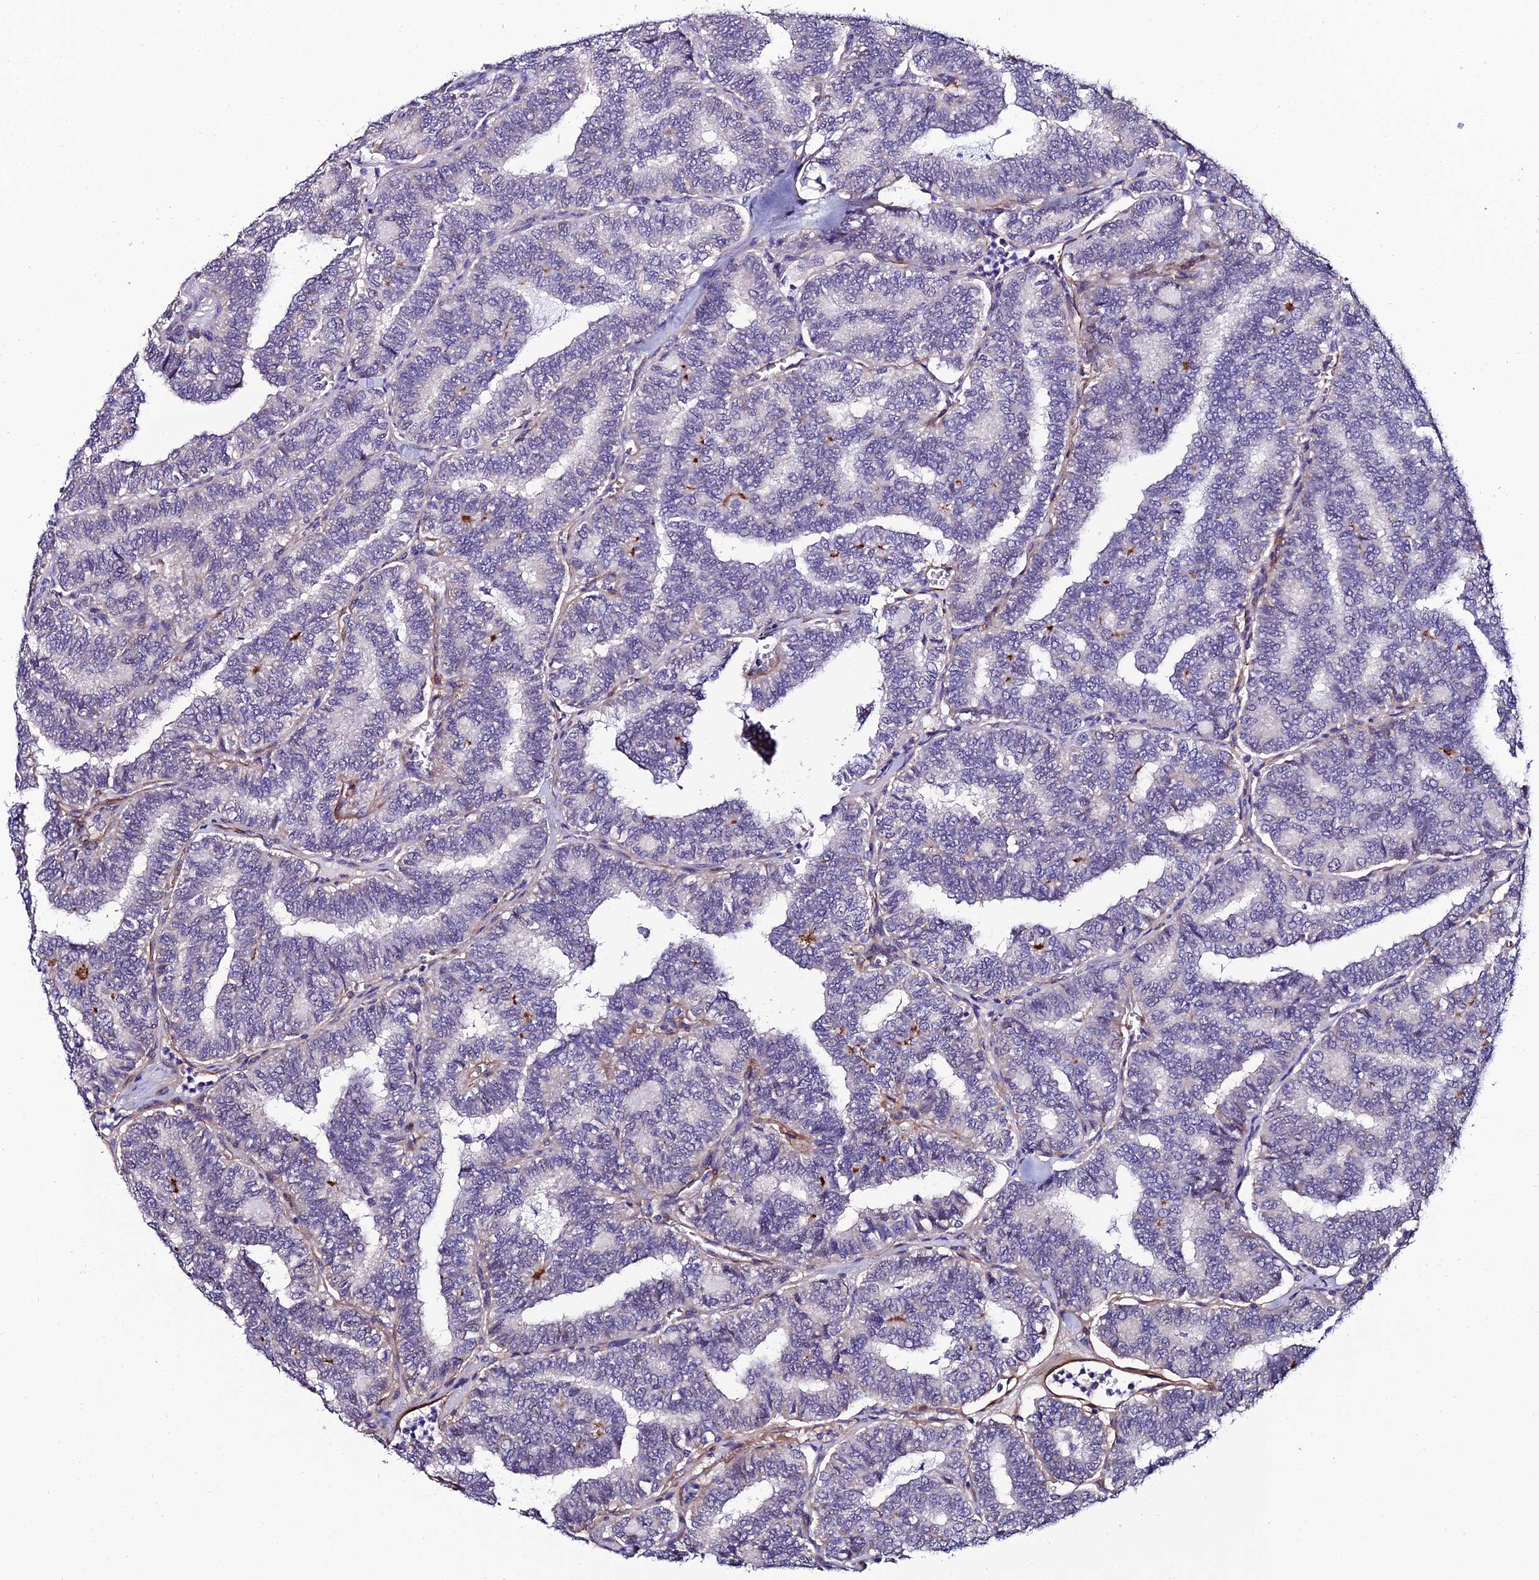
{"staining": {"intensity": "negative", "quantity": "none", "location": "none"}, "tissue": "thyroid cancer", "cell_type": "Tumor cells", "image_type": "cancer", "snomed": [{"axis": "morphology", "description": "Papillary adenocarcinoma, NOS"}, {"axis": "topography", "description": "Thyroid gland"}], "caption": "The histopathology image demonstrates no significant expression in tumor cells of thyroid papillary adenocarcinoma.", "gene": "SYT15", "patient": {"sex": "female", "age": 35}}